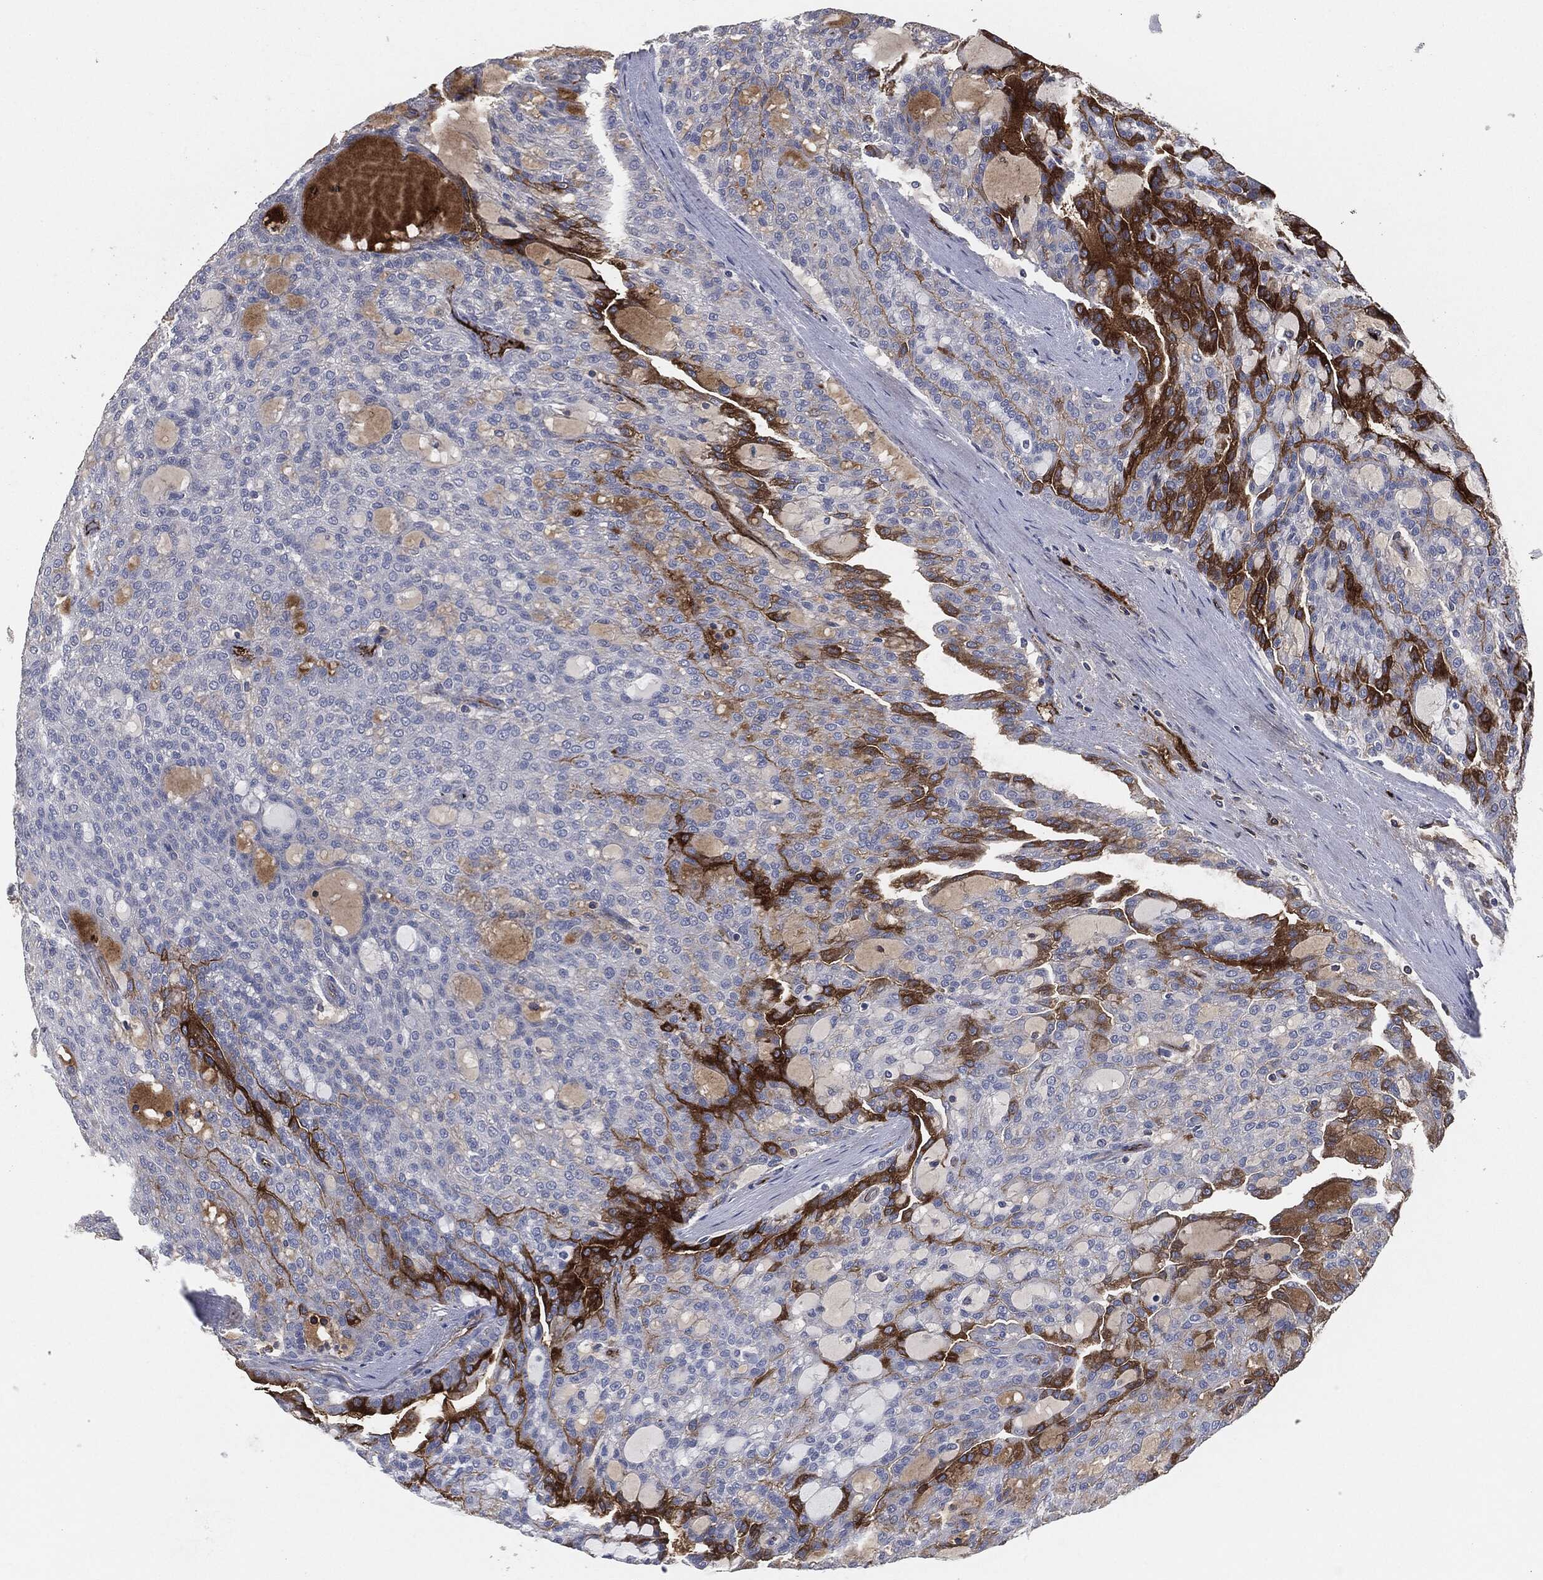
{"staining": {"intensity": "weak", "quantity": "<25%", "location": "cytoplasmic/membranous"}, "tissue": "renal cancer", "cell_type": "Tumor cells", "image_type": "cancer", "snomed": [{"axis": "morphology", "description": "Adenocarcinoma, NOS"}, {"axis": "topography", "description": "Kidney"}], "caption": "High power microscopy photomicrograph of an immunohistochemistry (IHC) micrograph of renal cancer (adenocarcinoma), revealing no significant staining in tumor cells. The staining was performed using DAB (3,3'-diaminobenzidine) to visualize the protein expression in brown, while the nuclei were stained in blue with hematoxylin (Magnification: 20x).", "gene": "APOB", "patient": {"sex": "male", "age": 63}}